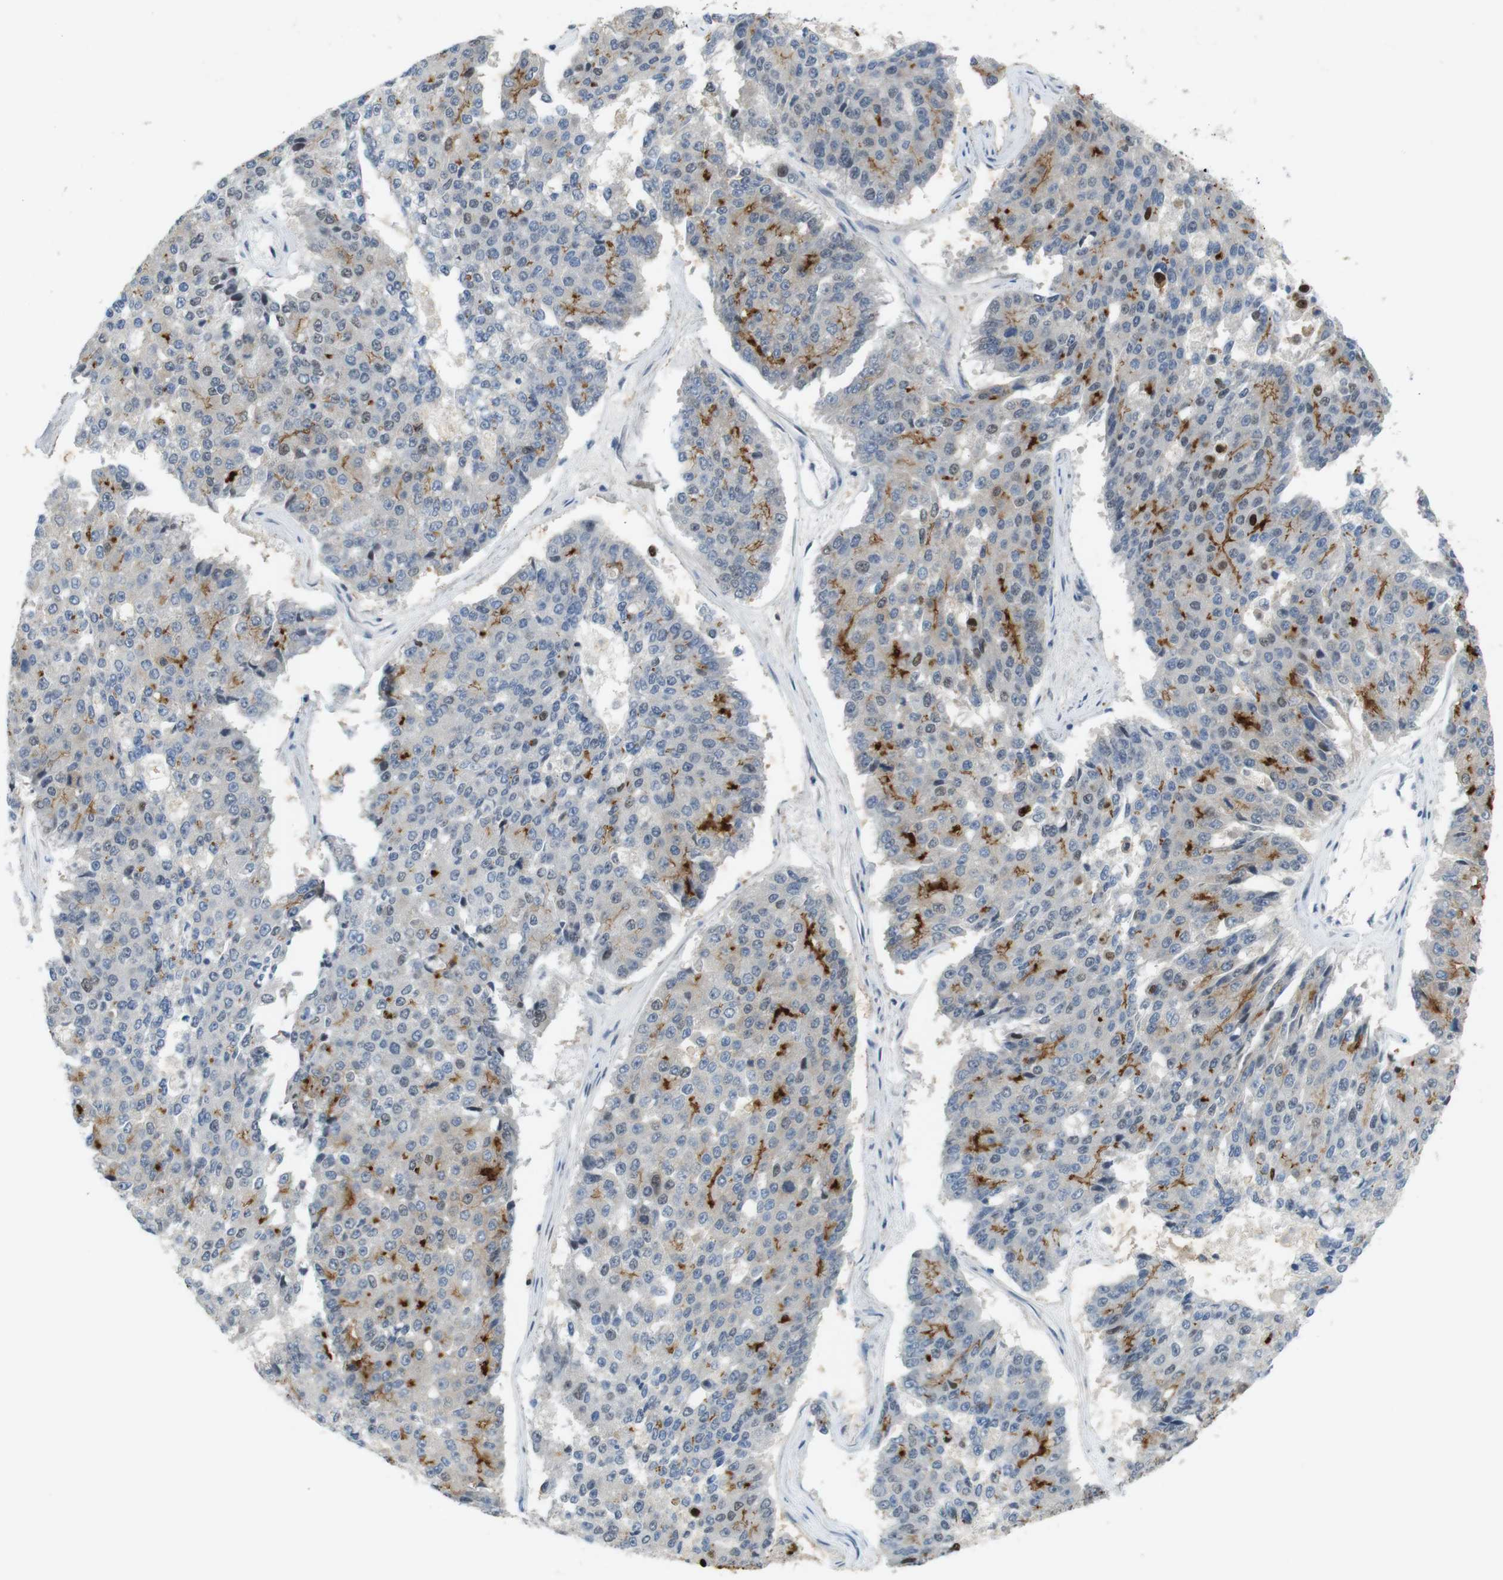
{"staining": {"intensity": "moderate", "quantity": "25%-75%", "location": "cytoplasmic/membranous"}, "tissue": "pancreatic cancer", "cell_type": "Tumor cells", "image_type": "cancer", "snomed": [{"axis": "morphology", "description": "Adenocarcinoma, NOS"}, {"axis": "topography", "description": "Pancreas"}], "caption": "Immunohistochemical staining of pancreatic cancer demonstrates medium levels of moderate cytoplasmic/membranous protein positivity in about 25%-75% of tumor cells. The staining is performed using DAB (3,3'-diaminobenzidine) brown chromogen to label protein expression. The nuclei are counter-stained blue using hematoxylin.", "gene": "TJP3", "patient": {"sex": "male", "age": 50}}